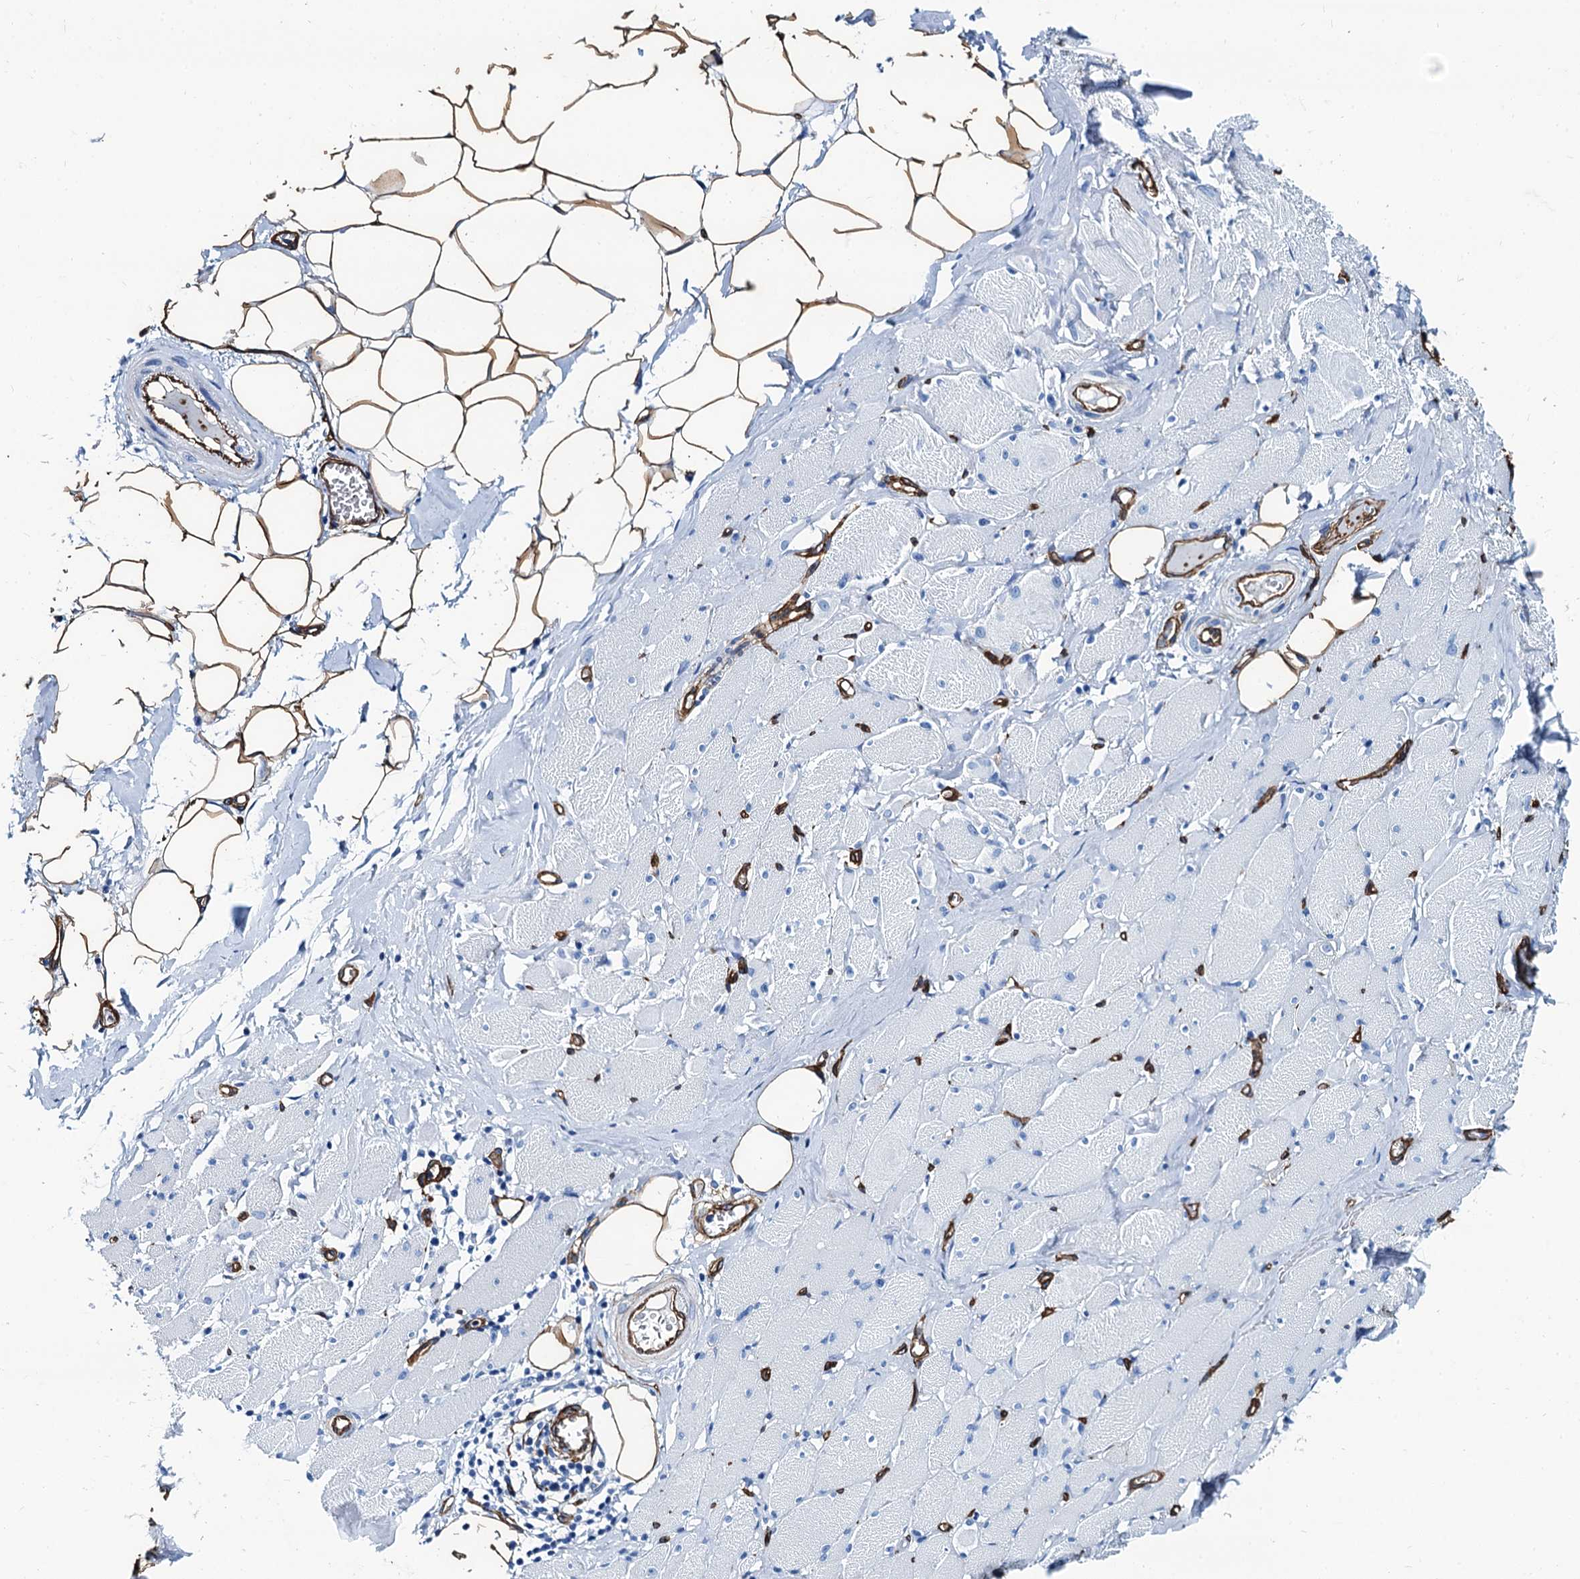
{"staining": {"intensity": "negative", "quantity": "none", "location": "none"}, "tissue": "skeletal muscle", "cell_type": "Myocytes", "image_type": "normal", "snomed": [{"axis": "morphology", "description": "Normal tissue, NOS"}, {"axis": "morphology", "description": "Basal cell carcinoma"}, {"axis": "topography", "description": "Skeletal muscle"}], "caption": "DAB immunohistochemical staining of normal skeletal muscle reveals no significant expression in myocytes. (DAB immunohistochemistry, high magnification).", "gene": "CAVIN2", "patient": {"sex": "female", "age": 64}}